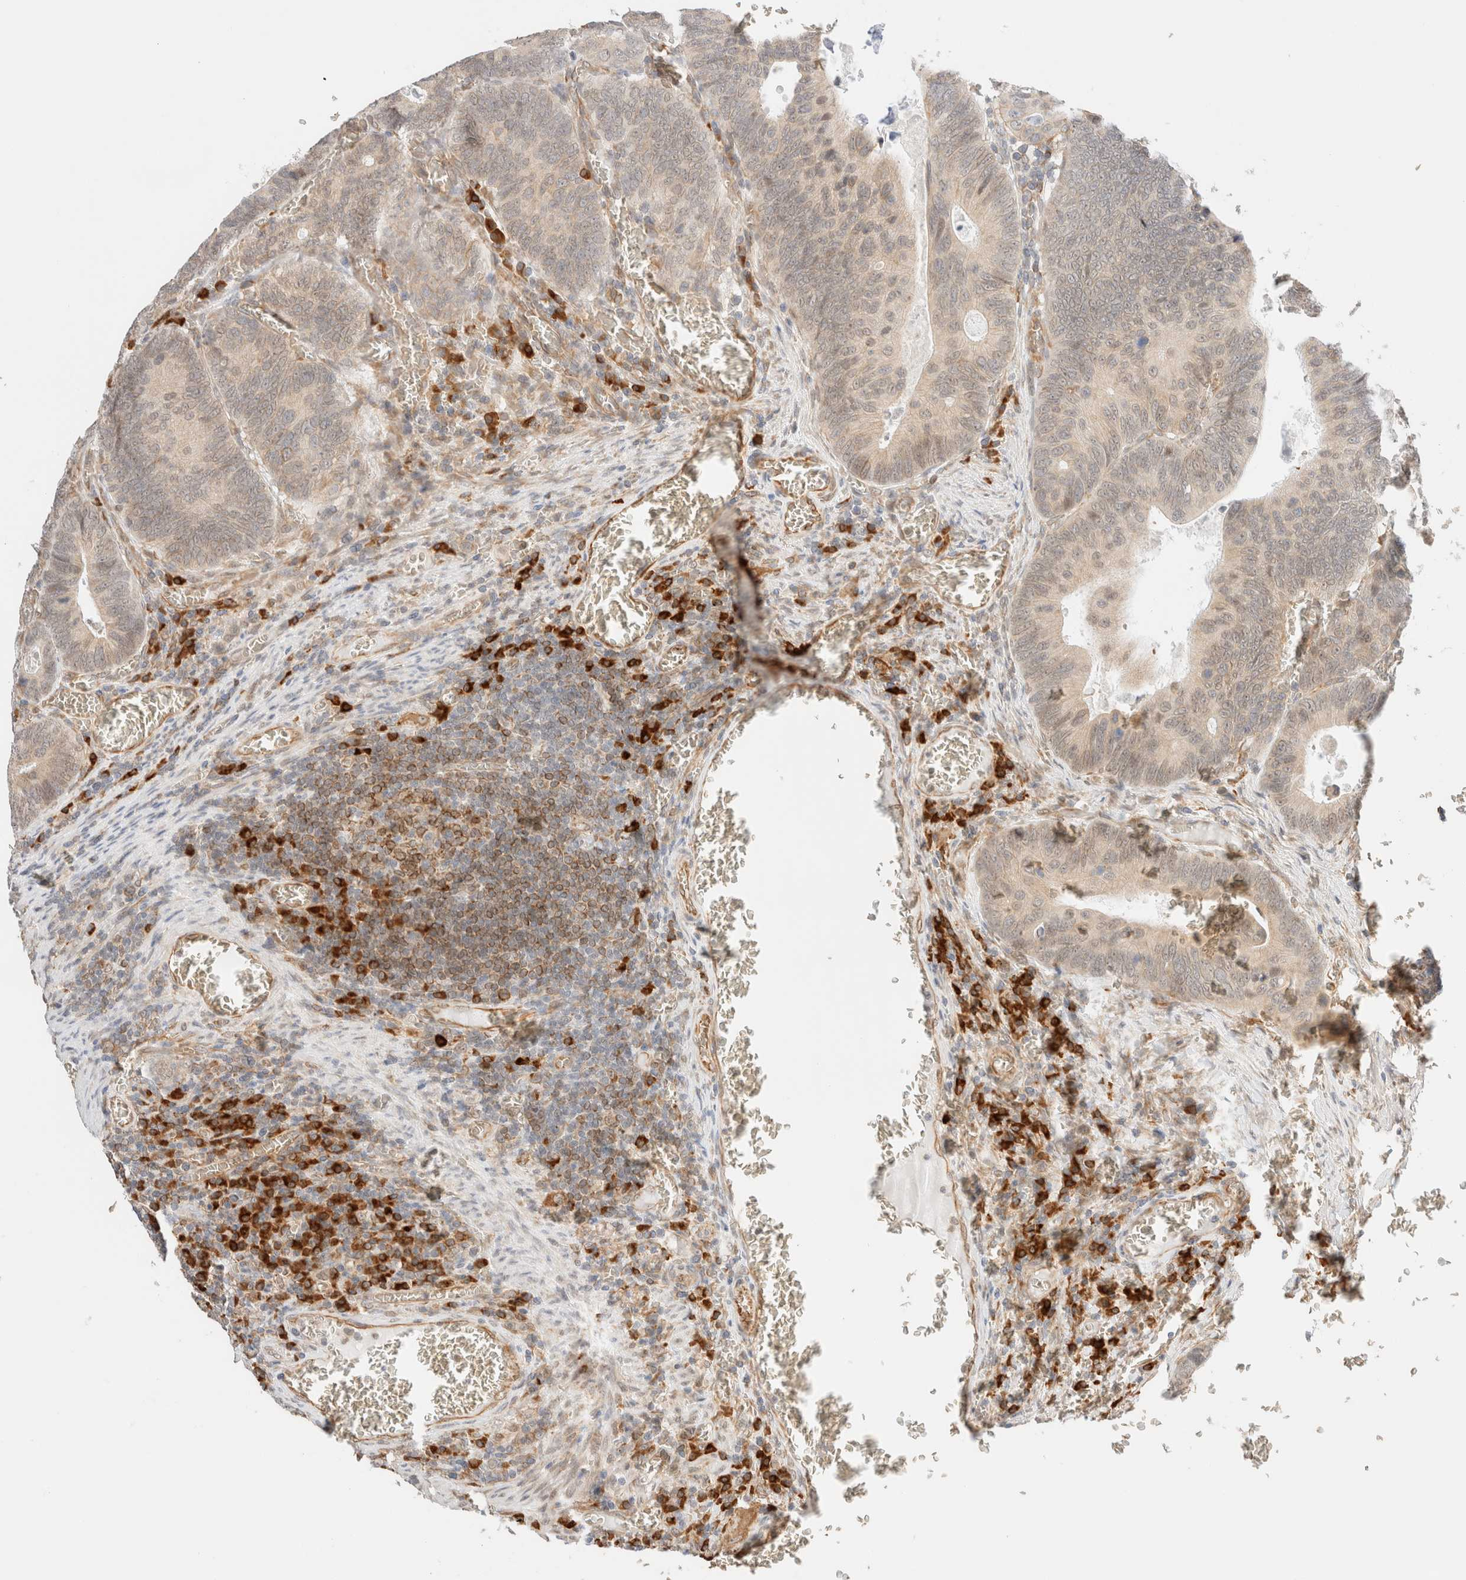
{"staining": {"intensity": "weak", "quantity": "25%-75%", "location": "cytoplasmic/membranous,nuclear"}, "tissue": "colorectal cancer", "cell_type": "Tumor cells", "image_type": "cancer", "snomed": [{"axis": "morphology", "description": "Inflammation, NOS"}, {"axis": "morphology", "description": "Adenocarcinoma, NOS"}, {"axis": "topography", "description": "Colon"}], "caption": "Weak cytoplasmic/membranous and nuclear positivity is appreciated in about 25%-75% of tumor cells in colorectal adenocarcinoma.", "gene": "SYVN1", "patient": {"sex": "male", "age": 72}}